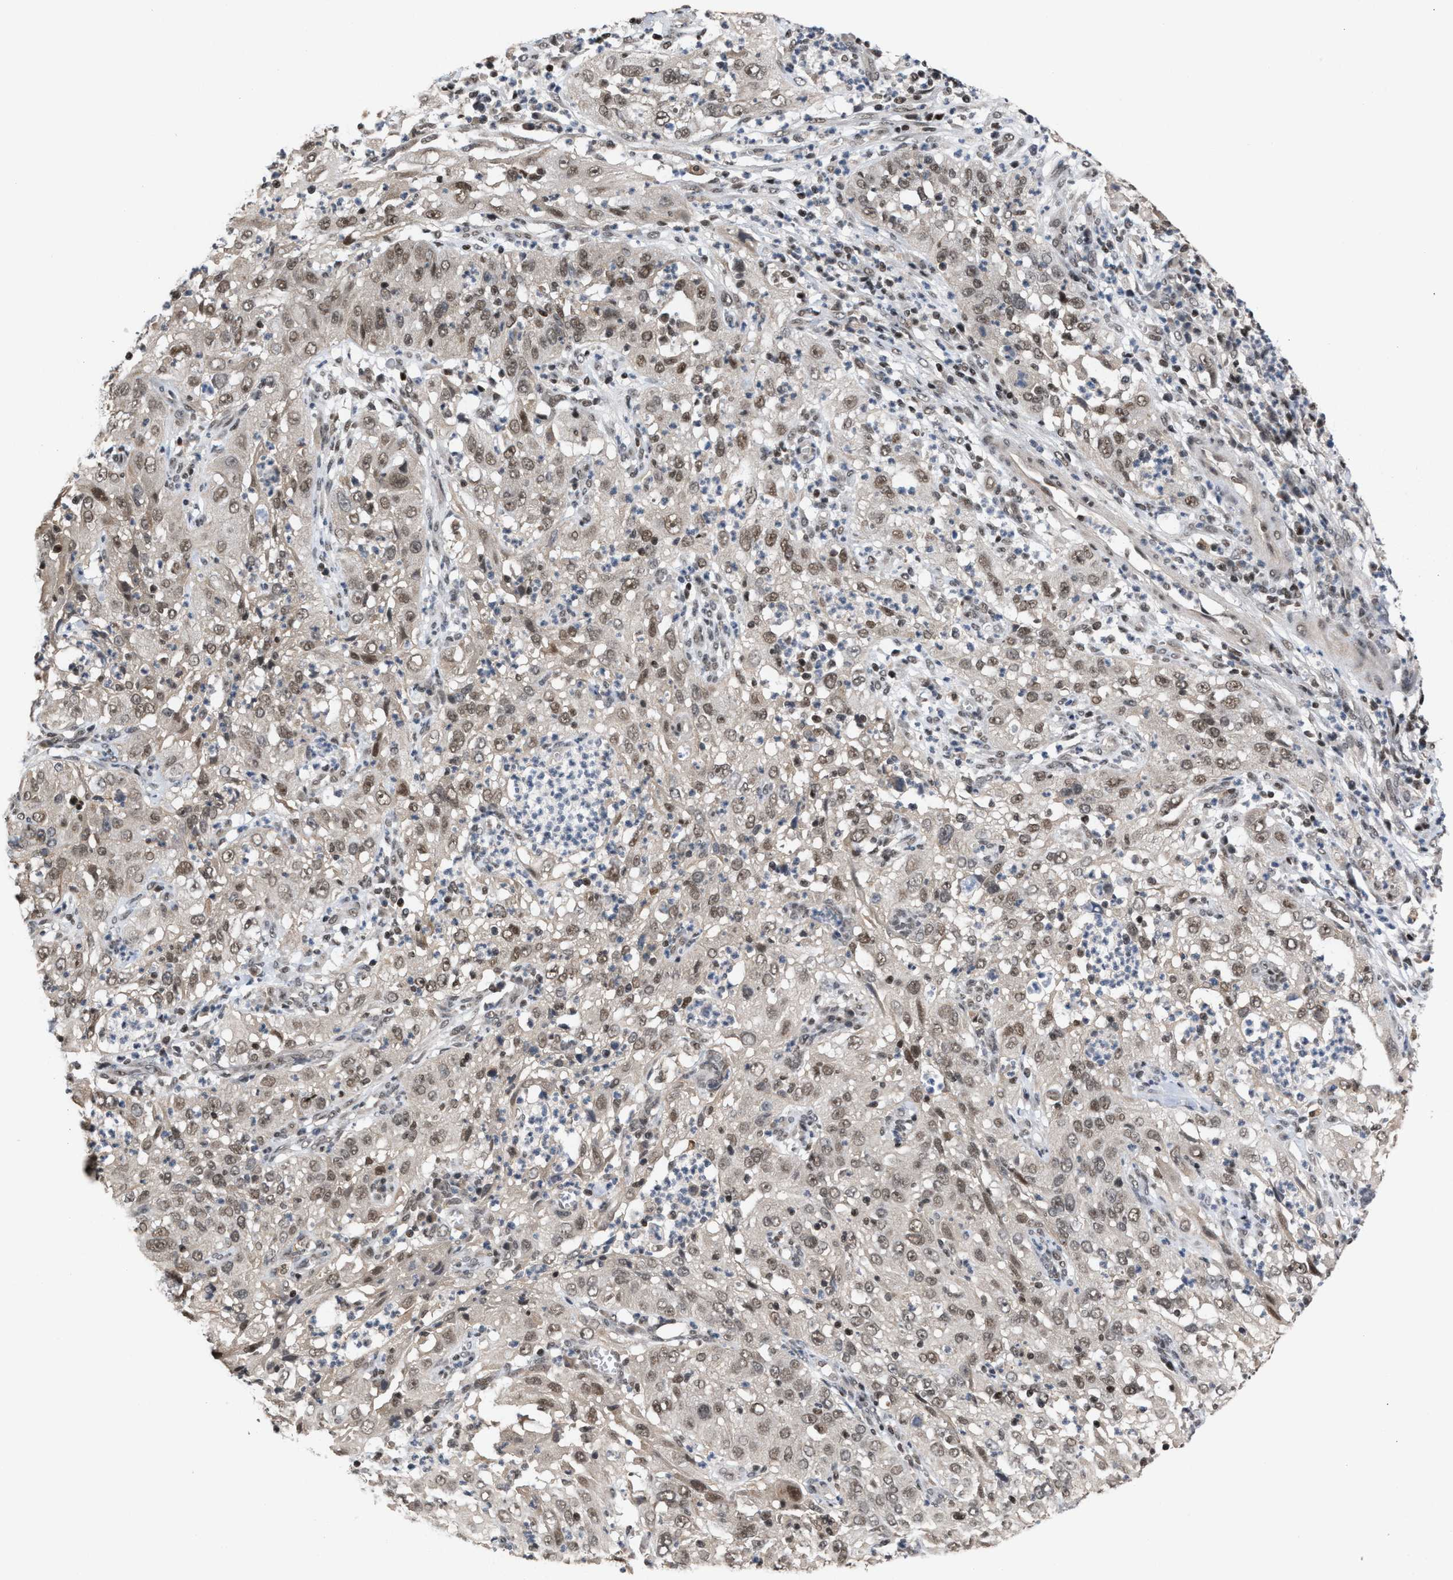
{"staining": {"intensity": "weak", "quantity": ">75%", "location": "nuclear"}, "tissue": "cervical cancer", "cell_type": "Tumor cells", "image_type": "cancer", "snomed": [{"axis": "morphology", "description": "Squamous cell carcinoma, NOS"}, {"axis": "topography", "description": "Cervix"}], "caption": "Weak nuclear positivity is appreciated in approximately >75% of tumor cells in cervical cancer.", "gene": "C9orf78", "patient": {"sex": "female", "age": 32}}